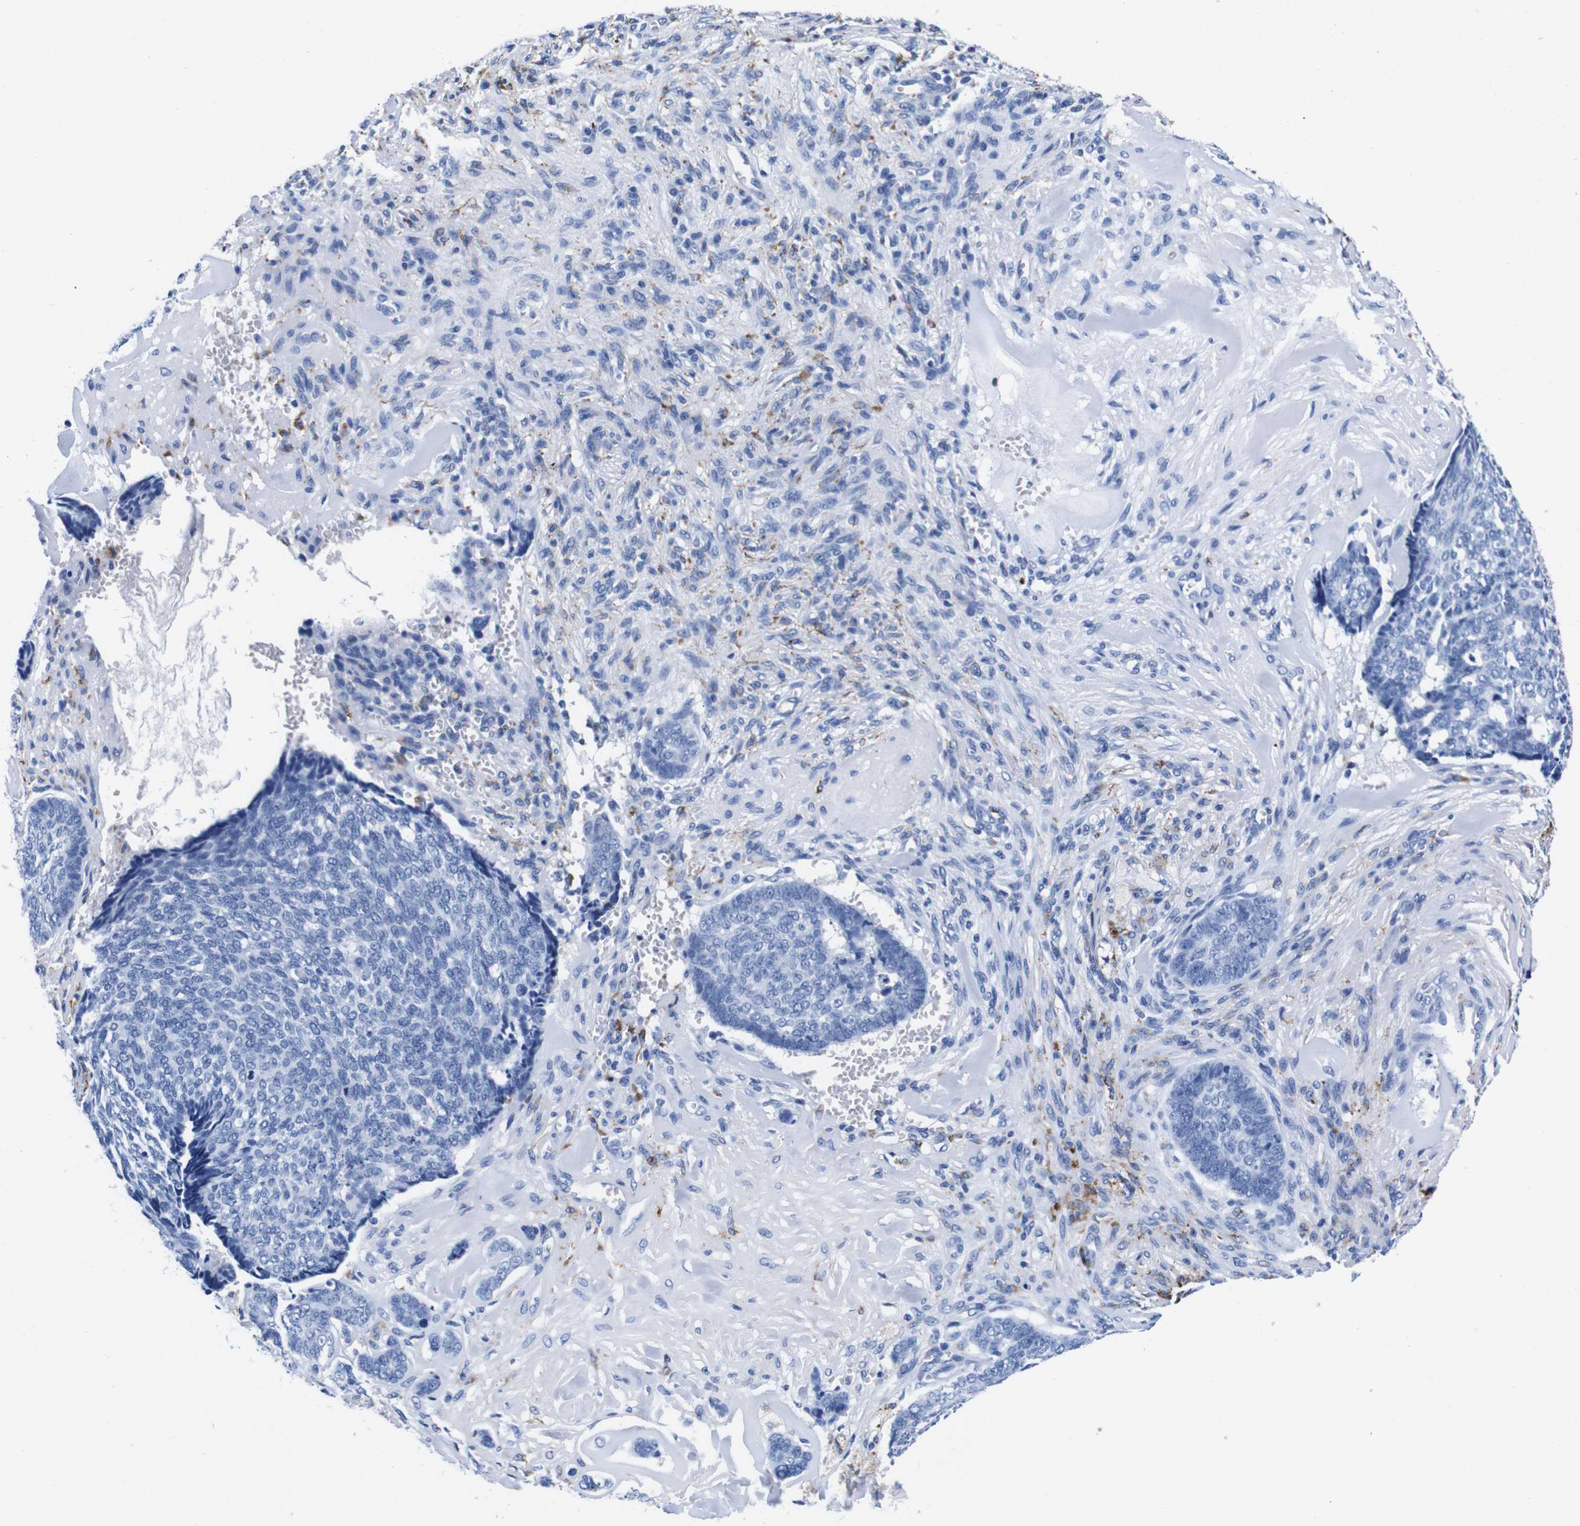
{"staining": {"intensity": "negative", "quantity": "none", "location": "none"}, "tissue": "skin cancer", "cell_type": "Tumor cells", "image_type": "cancer", "snomed": [{"axis": "morphology", "description": "Basal cell carcinoma"}, {"axis": "topography", "description": "Skin"}], "caption": "A histopathology image of basal cell carcinoma (skin) stained for a protein displays no brown staining in tumor cells.", "gene": "HLA-DMB", "patient": {"sex": "male", "age": 84}}